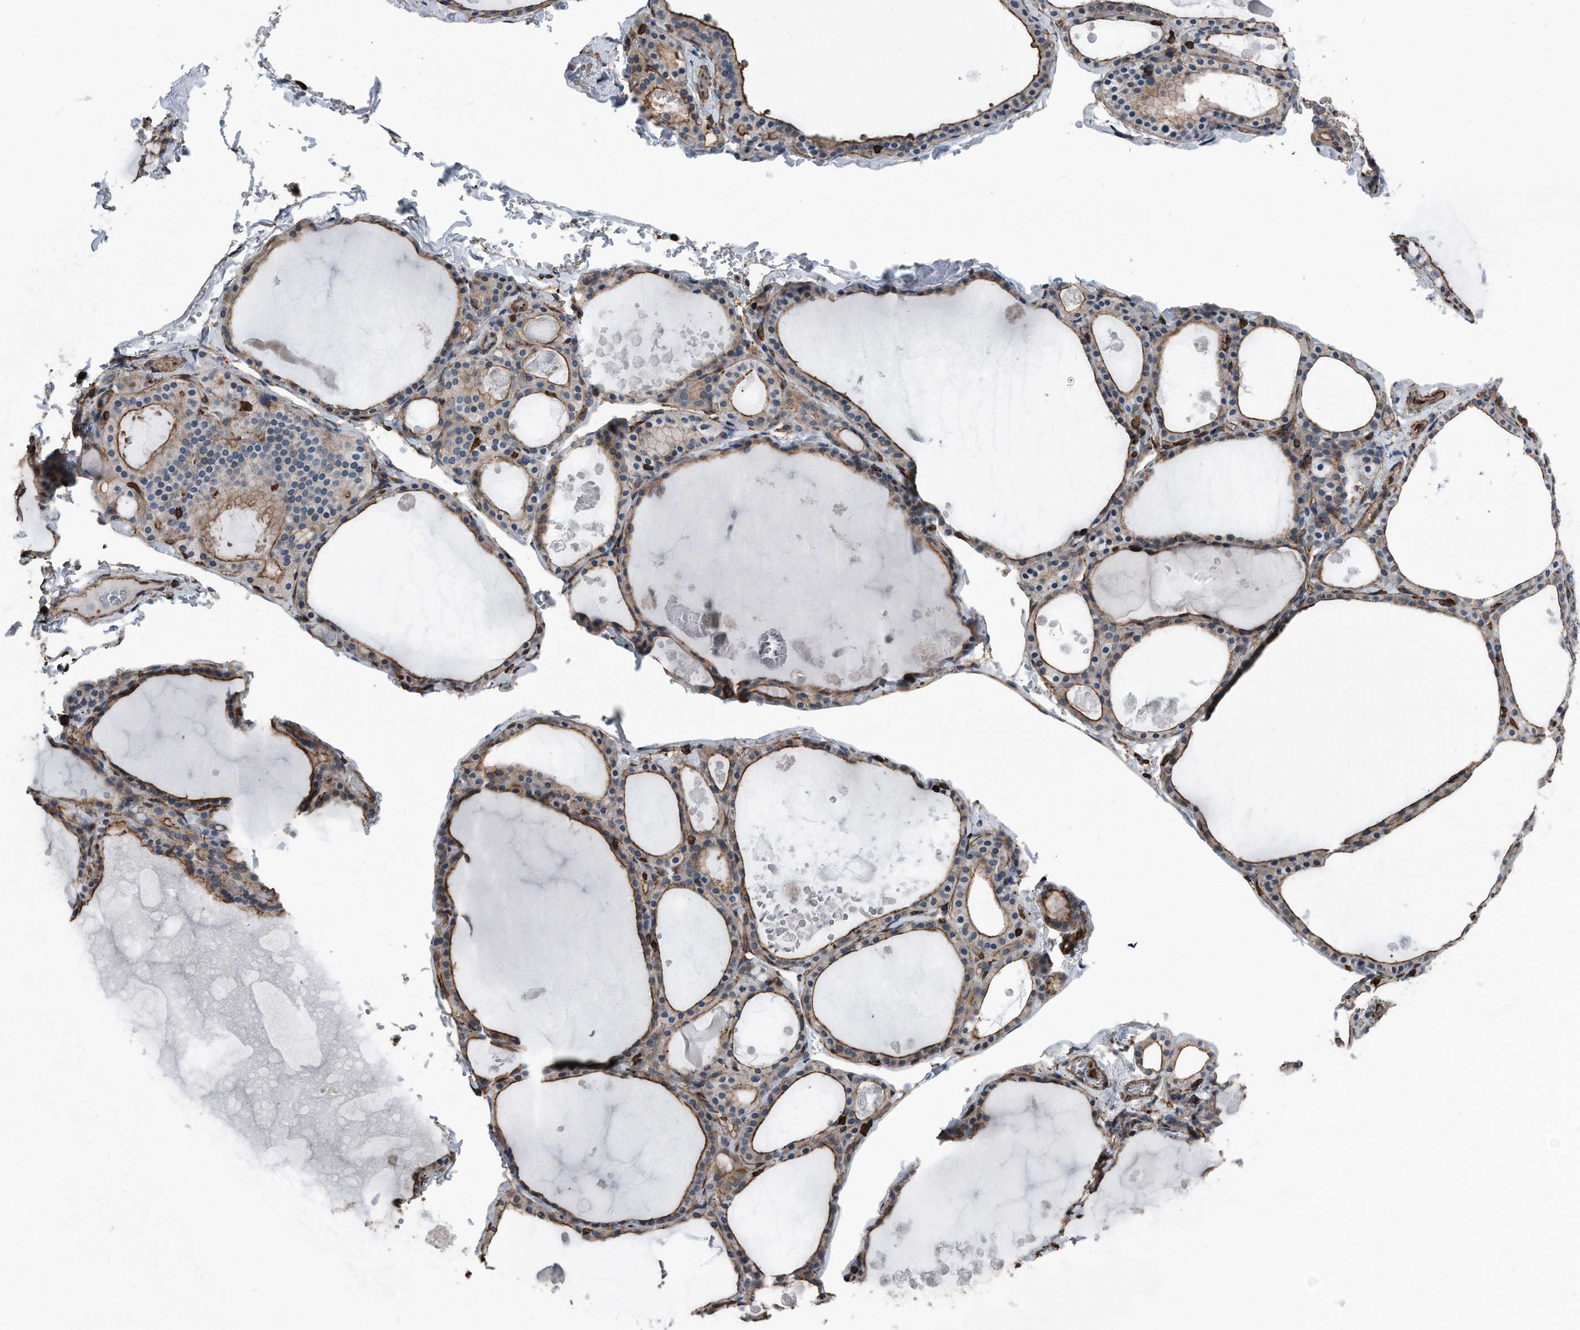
{"staining": {"intensity": "moderate", "quantity": "25%-75%", "location": "cytoplasmic/membranous"}, "tissue": "thyroid gland", "cell_type": "Glandular cells", "image_type": "normal", "snomed": [{"axis": "morphology", "description": "Normal tissue, NOS"}, {"axis": "topography", "description": "Thyroid gland"}], "caption": "IHC (DAB (3,3'-diaminobenzidine)) staining of benign human thyroid gland demonstrates moderate cytoplasmic/membranous protein staining in about 25%-75% of glandular cells.", "gene": "RSPO3", "patient": {"sex": "male", "age": 56}}